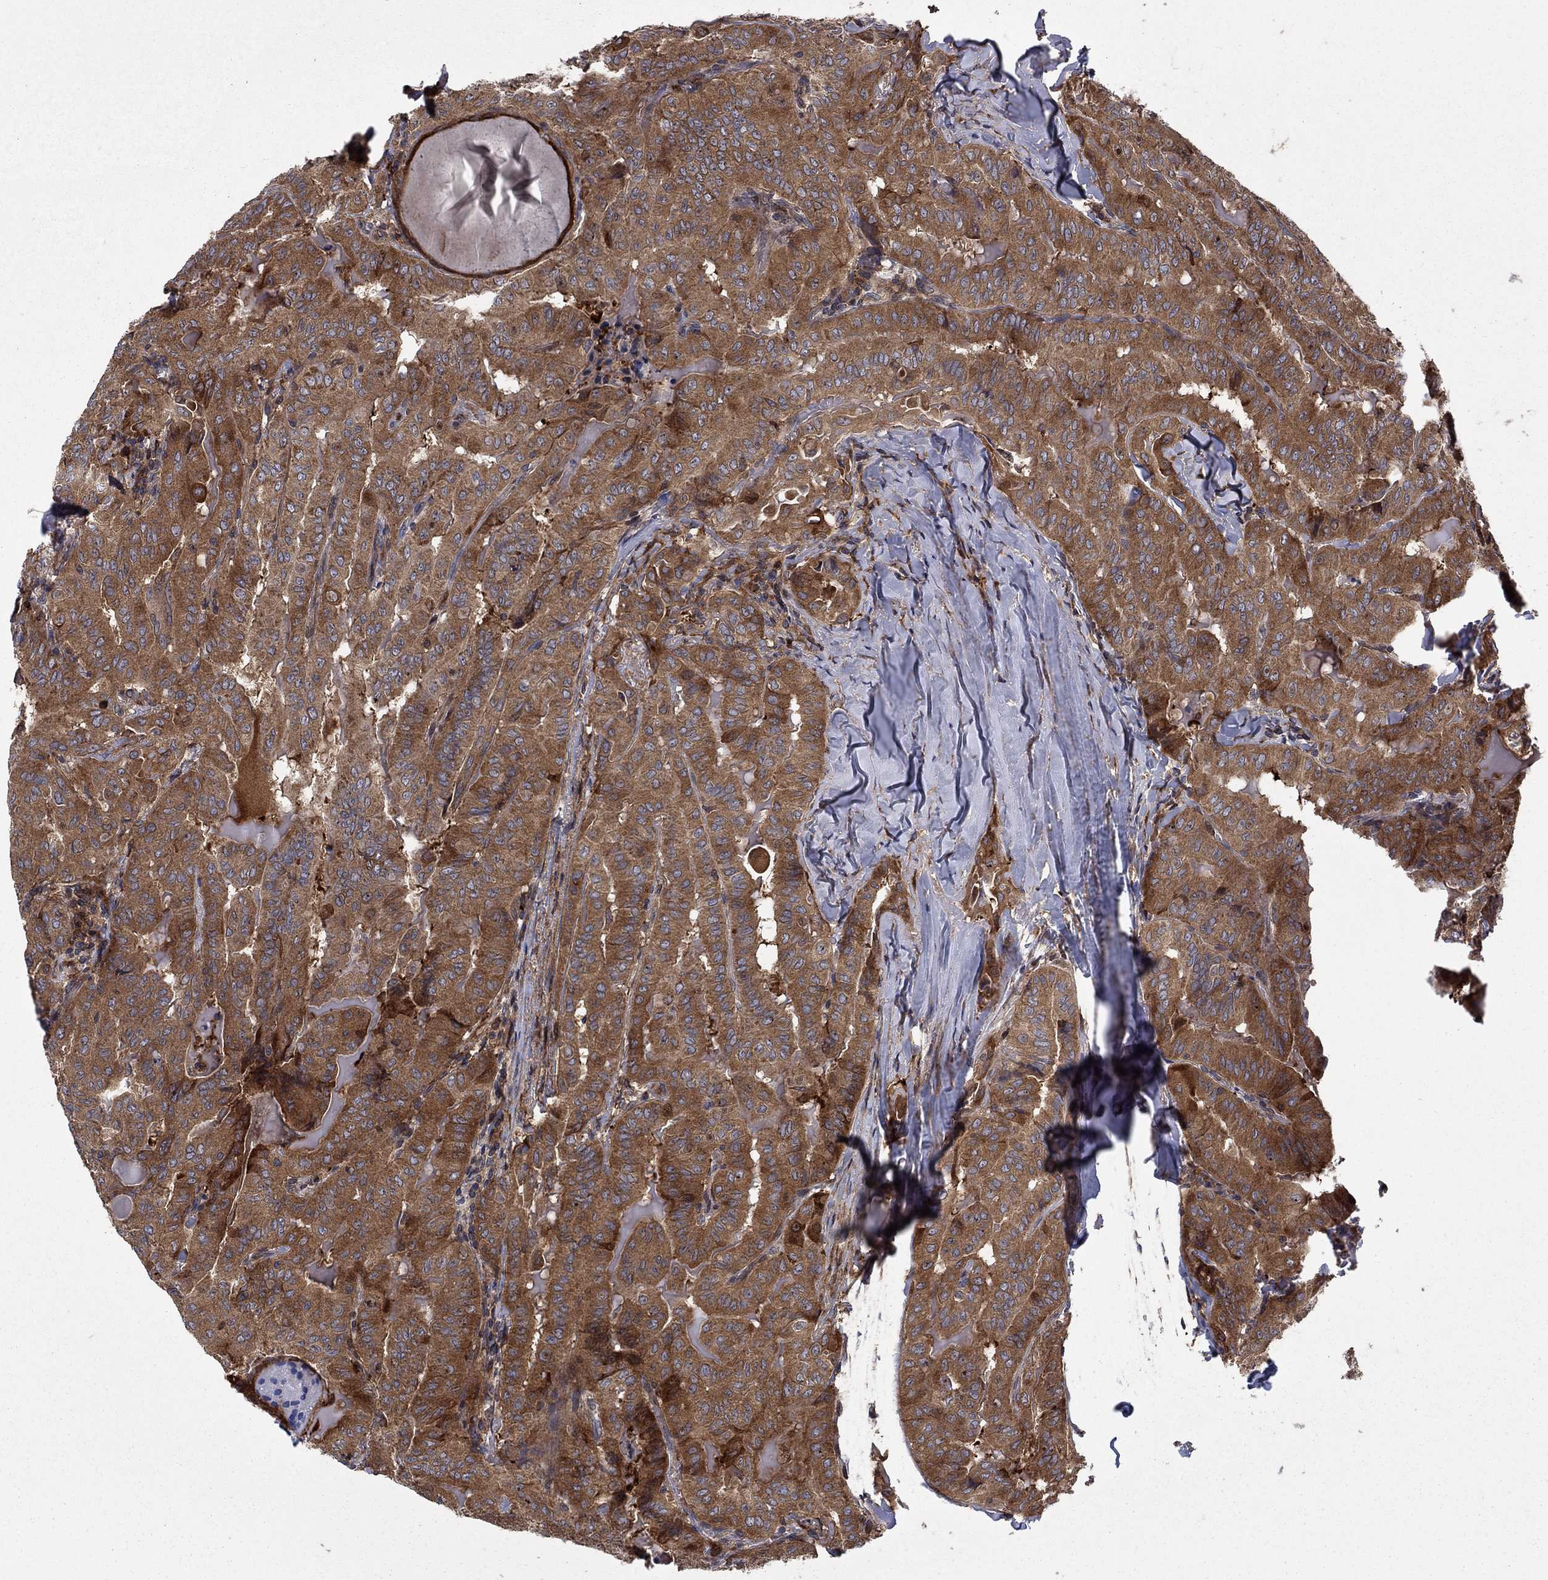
{"staining": {"intensity": "strong", "quantity": "25%-75%", "location": "cytoplasmic/membranous"}, "tissue": "thyroid cancer", "cell_type": "Tumor cells", "image_type": "cancer", "snomed": [{"axis": "morphology", "description": "Papillary adenocarcinoma, NOS"}, {"axis": "topography", "description": "Thyroid gland"}], "caption": "Immunohistochemistry (IHC) image of neoplastic tissue: thyroid papillary adenocarcinoma stained using immunohistochemistry (IHC) exhibits high levels of strong protein expression localized specifically in the cytoplasmic/membranous of tumor cells, appearing as a cytoplasmic/membranous brown color.", "gene": "HDAC4", "patient": {"sex": "female", "age": 68}}